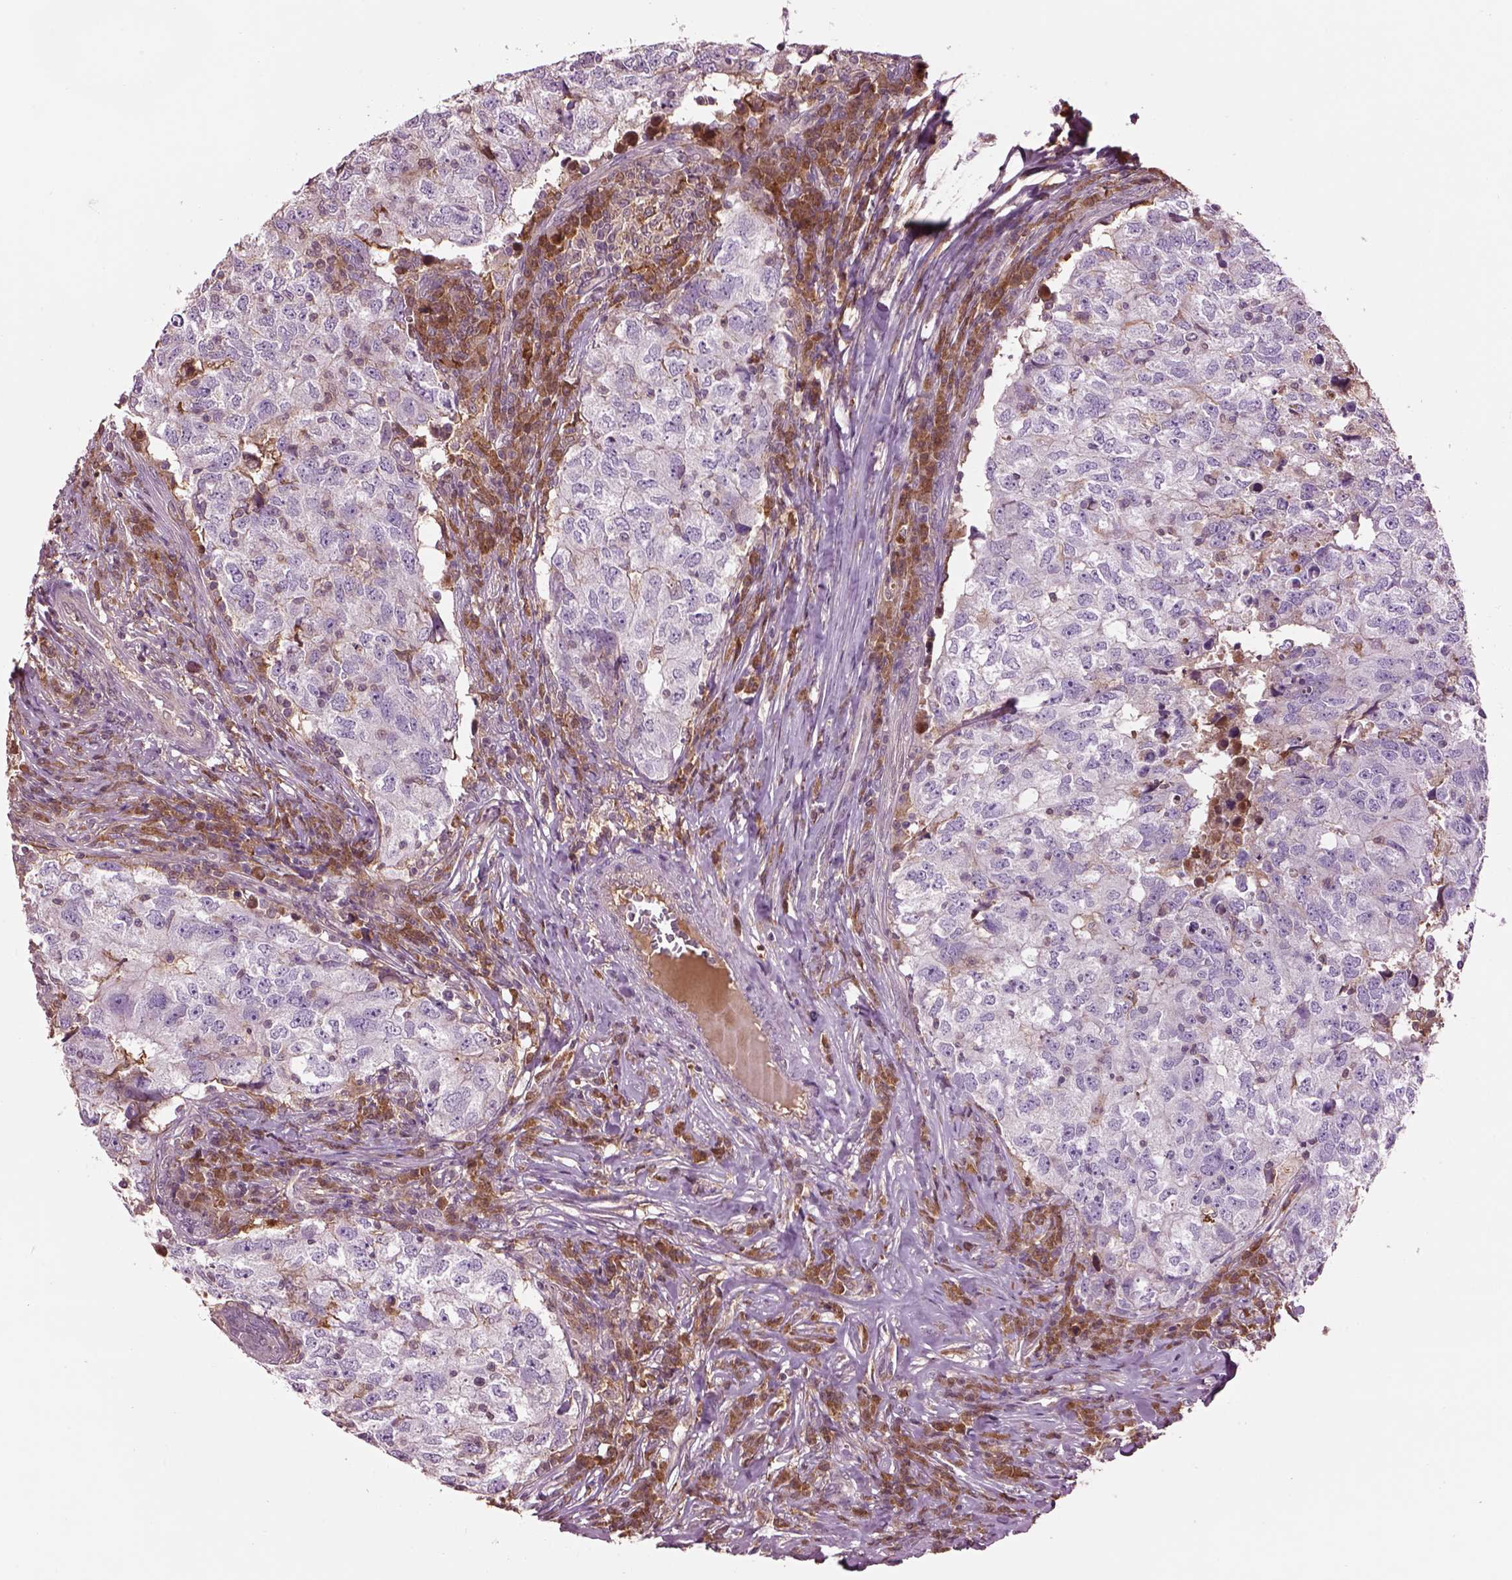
{"staining": {"intensity": "negative", "quantity": "none", "location": "none"}, "tissue": "breast cancer", "cell_type": "Tumor cells", "image_type": "cancer", "snomed": [{"axis": "morphology", "description": "Duct carcinoma"}, {"axis": "topography", "description": "Breast"}], "caption": "A high-resolution histopathology image shows immunohistochemistry staining of invasive ductal carcinoma (breast), which demonstrates no significant expression in tumor cells.", "gene": "MDP1", "patient": {"sex": "female", "age": 30}}